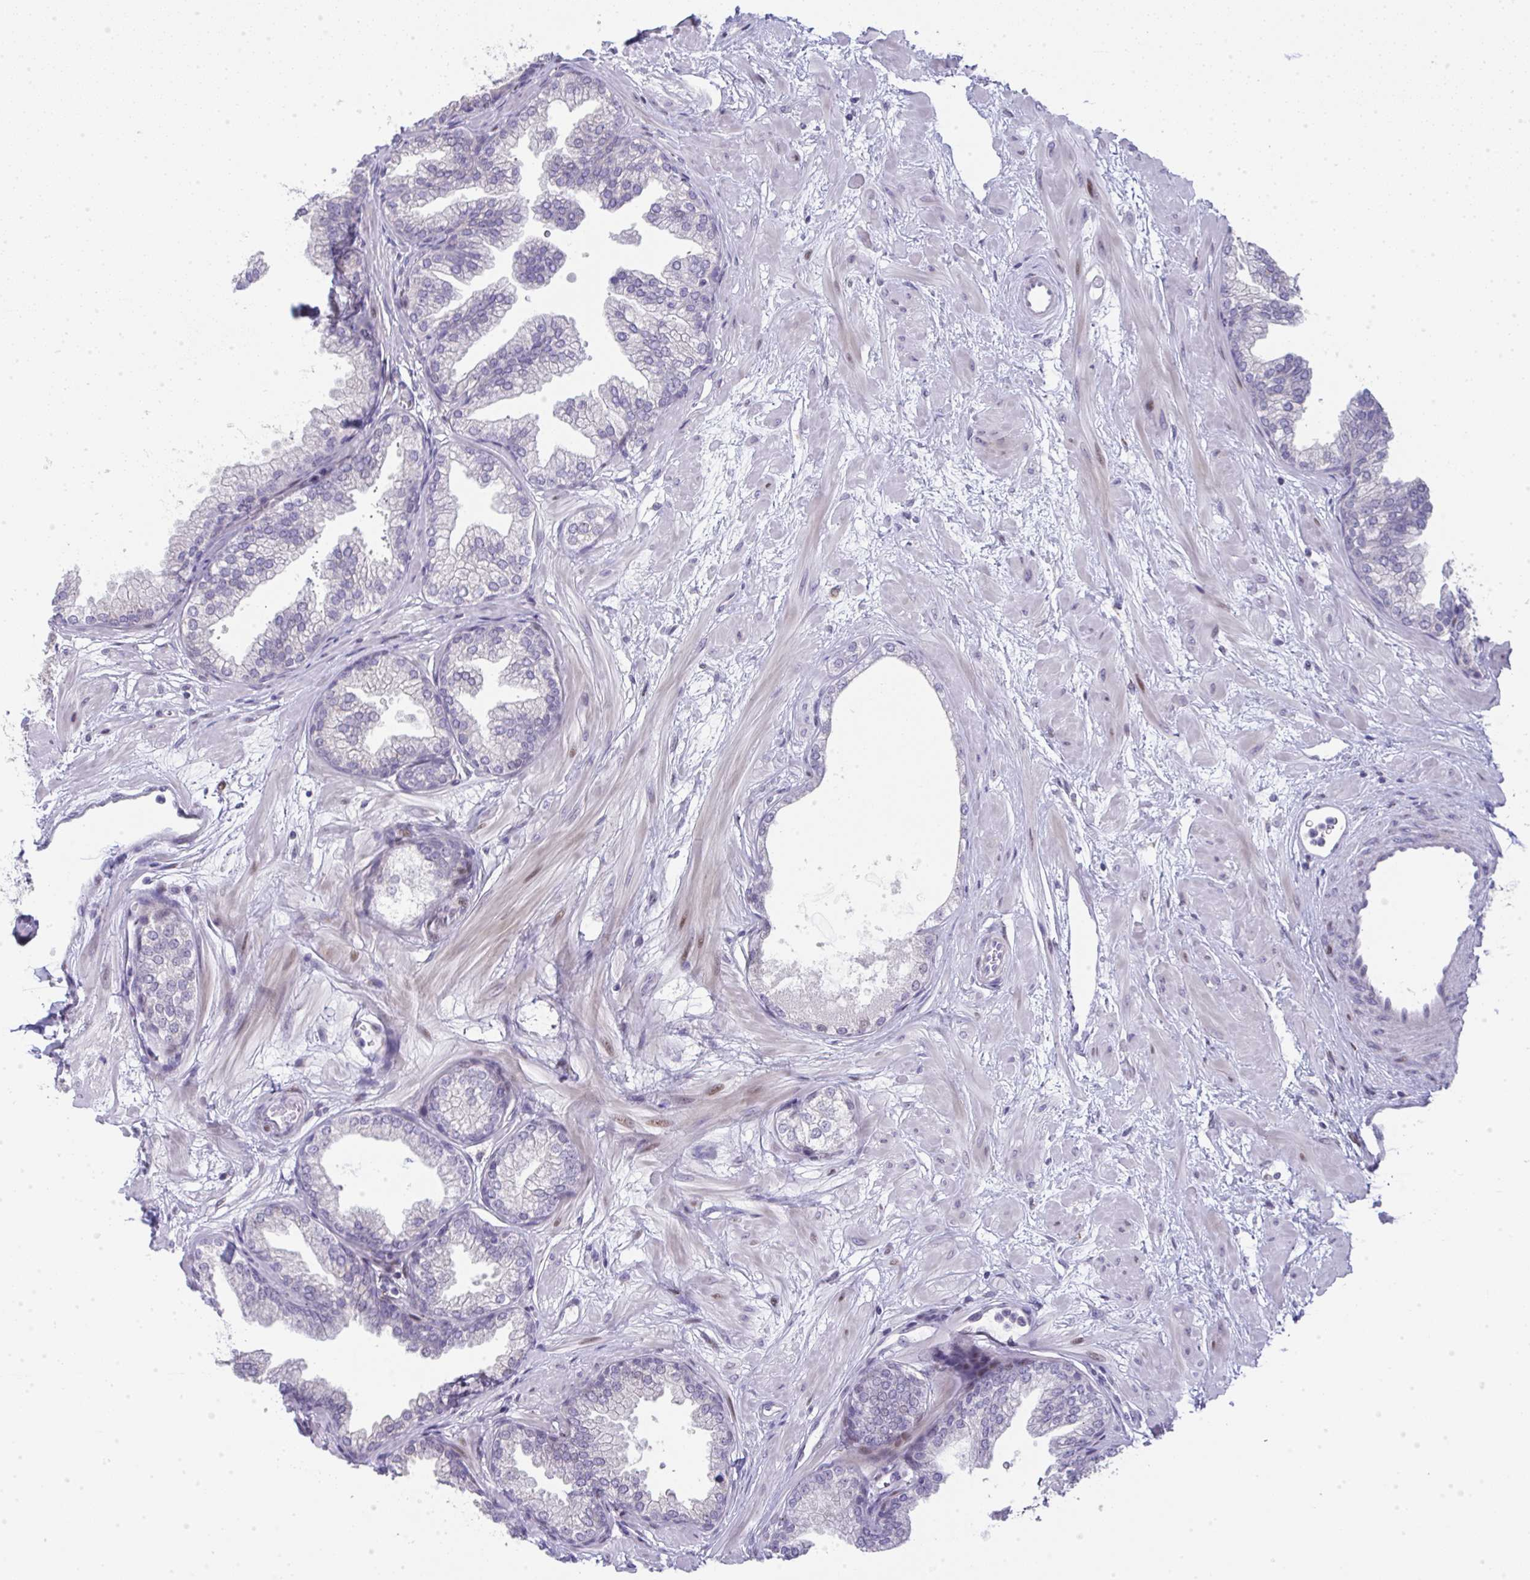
{"staining": {"intensity": "moderate", "quantity": "<25%", "location": "nuclear"}, "tissue": "prostate", "cell_type": "Glandular cells", "image_type": "normal", "snomed": [{"axis": "morphology", "description": "Normal tissue, NOS"}, {"axis": "topography", "description": "Prostate"}], "caption": "Prostate was stained to show a protein in brown. There is low levels of moderate nuclear staining in approximately <25% of glandular cells. (DAB (3,3'-diaminobenzidine) IHC, brown staining for protein, blue staining for nuclei).", "gene": "GALNT16", "patient": {"sex": "male", "age": 37}}